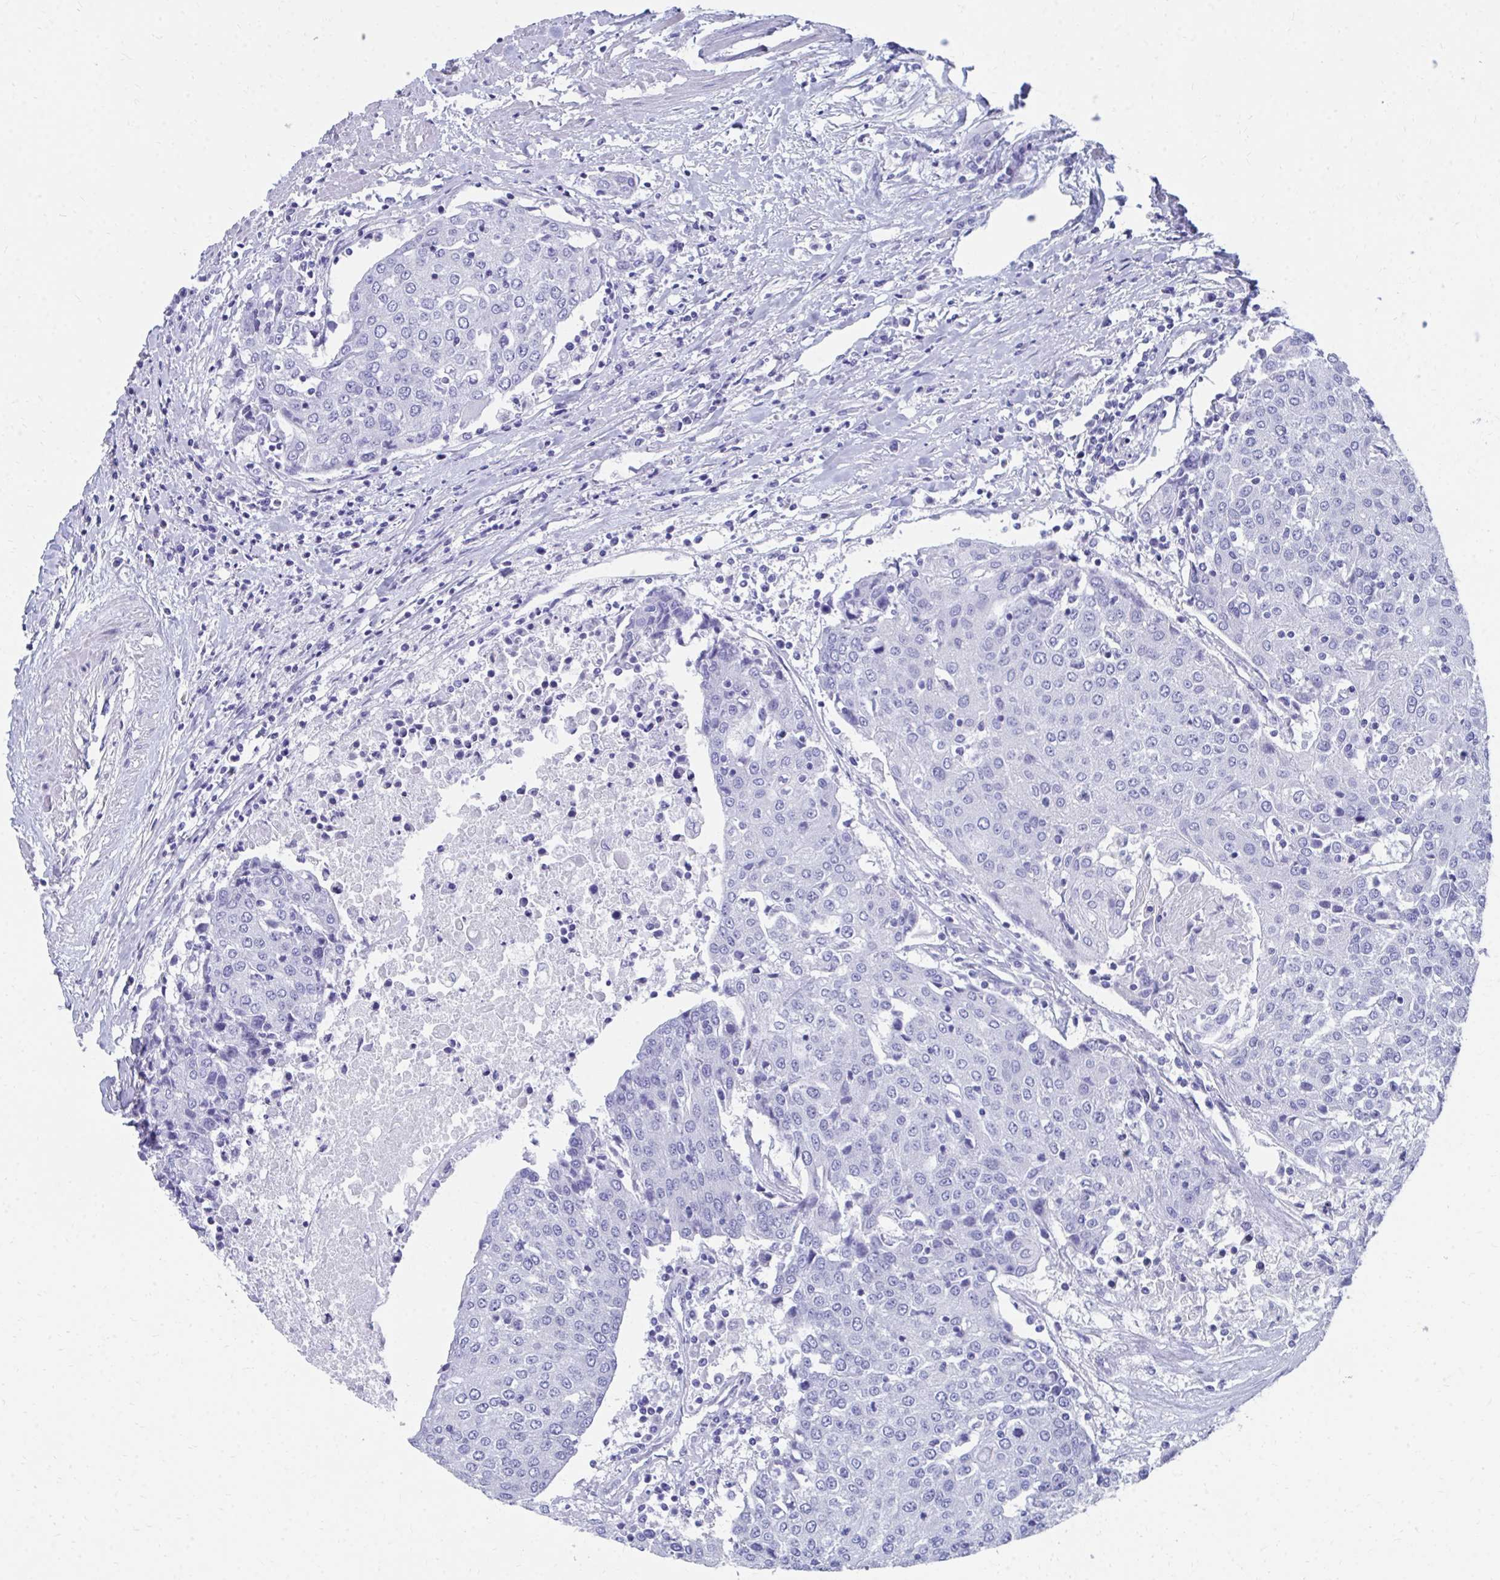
{"staining": {"intensity": "negative", "quantity": "none", "location": "none"}, "tissue": "urothelial cancer", "cell_type": "Tumor cells", "image_type": "cancer", "snomed": [{"axis": "morphology", "description": "Urothelial carcinoma, High grade"}, {"axis": "topography", "description": "Urinary bladder"}], "caption": "Immunohistochemical staining of urothelial cancer shows no significant positivity in tumor cells.", "gene": "HGD", "patient": {"sex": "female", "age": 85}}